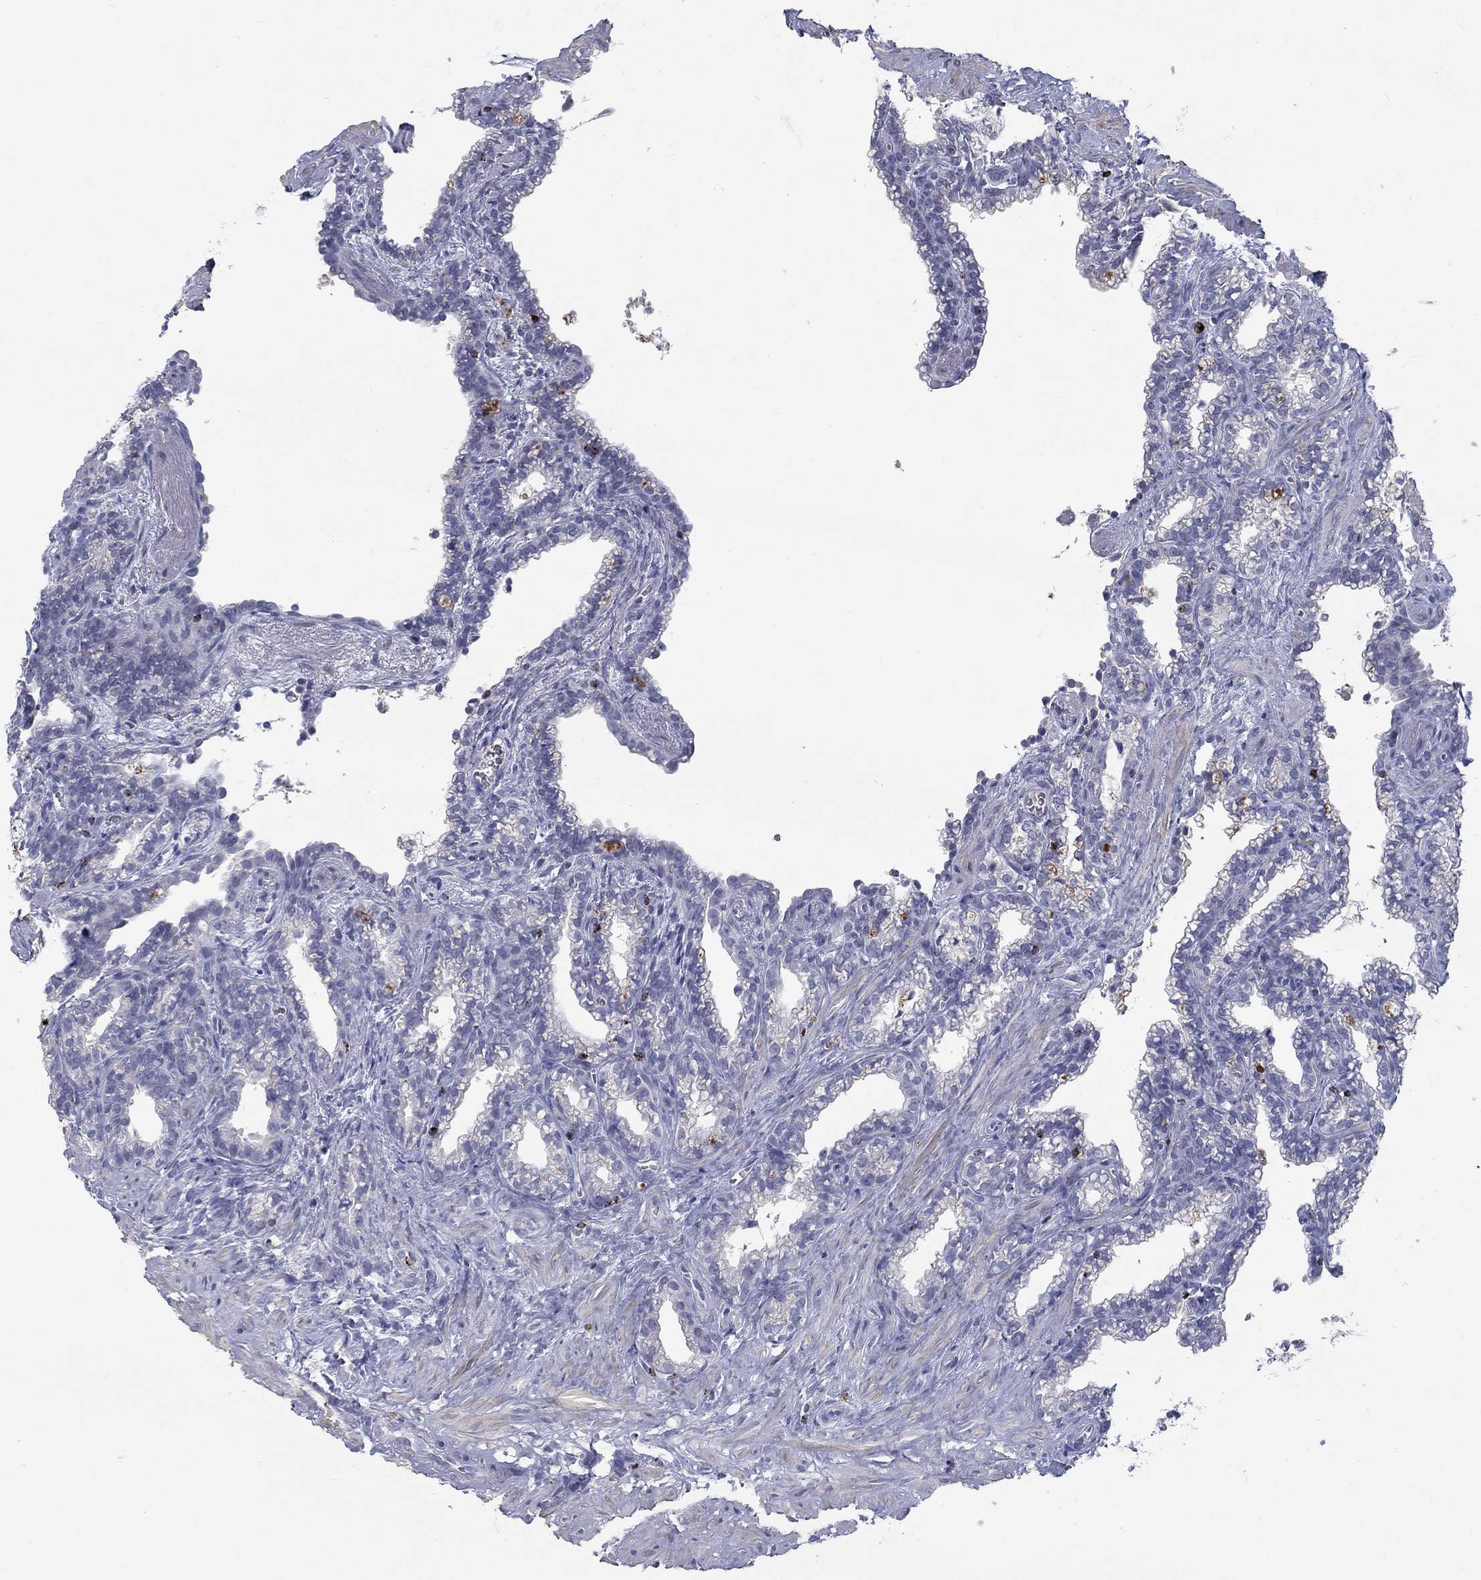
{"staining": {"intensity": "negative", "quantity": "none", "location": "none"}, "tissue": "seminal vesicle", "cell_type": "Glandular cells", "image_type": "normal", "snomed": [{"axis": "morphology", "description": "Normal tissue, NOS"}, {"axis": "morphology", "description": "Urothelial carcinoma, NOS"}, {"axis": "topography", "description": "Urinary bladder"}, {"axis": "topography", "description": "Seminal veicle"}], "caption": "IHC photomicrograph of normal seminal vesicle: human seminal vesicle stained with DAB (3,3'-diaminobenzidine) shows no significant protein positivity in glandular cells.", "gene": "GZMA", "patient": {"sex": "male", "age": 76}}